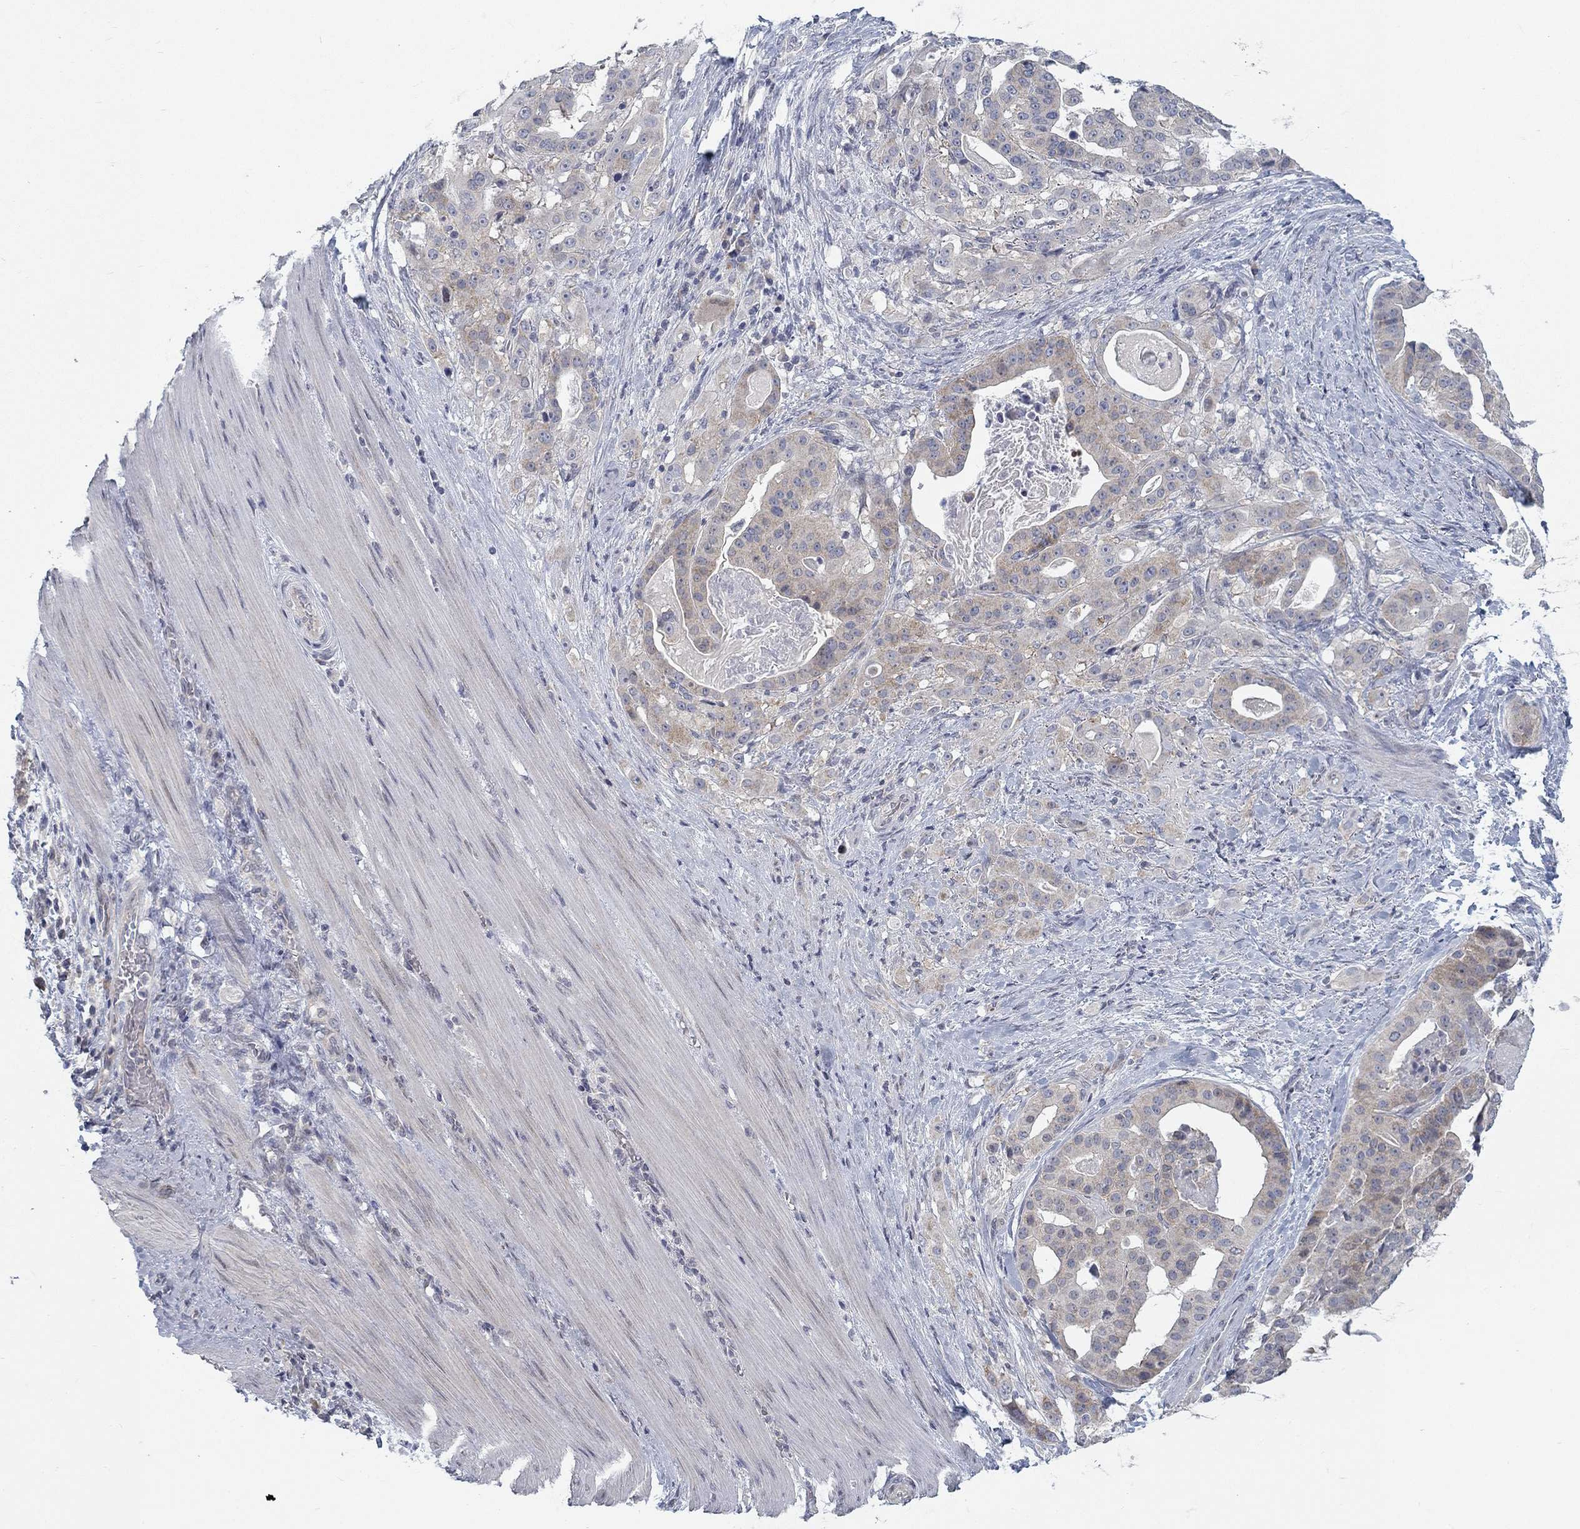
{"staining": {"intensity": "weak", "quantity": "25%-75%", "location": "cytoplasmic/membranous"}, "tissue": "stomach cancer", "cell_type": "Tumor cells", "image_type": "cancer", "snomed": [{"axis": "morphology", "description": "Adenocarcinoma, NOS"}, {"axis": "topography", "description": "Stomach"}], "caption": "Immunohistochemical staining of human stomach cancer shows low levels of weak cytoplasmic/membranous protein expression in approximately 25%-75% of tumor cells.", "gene": "ATP1A3", "patient": {"sex": "male", "age": 48}}